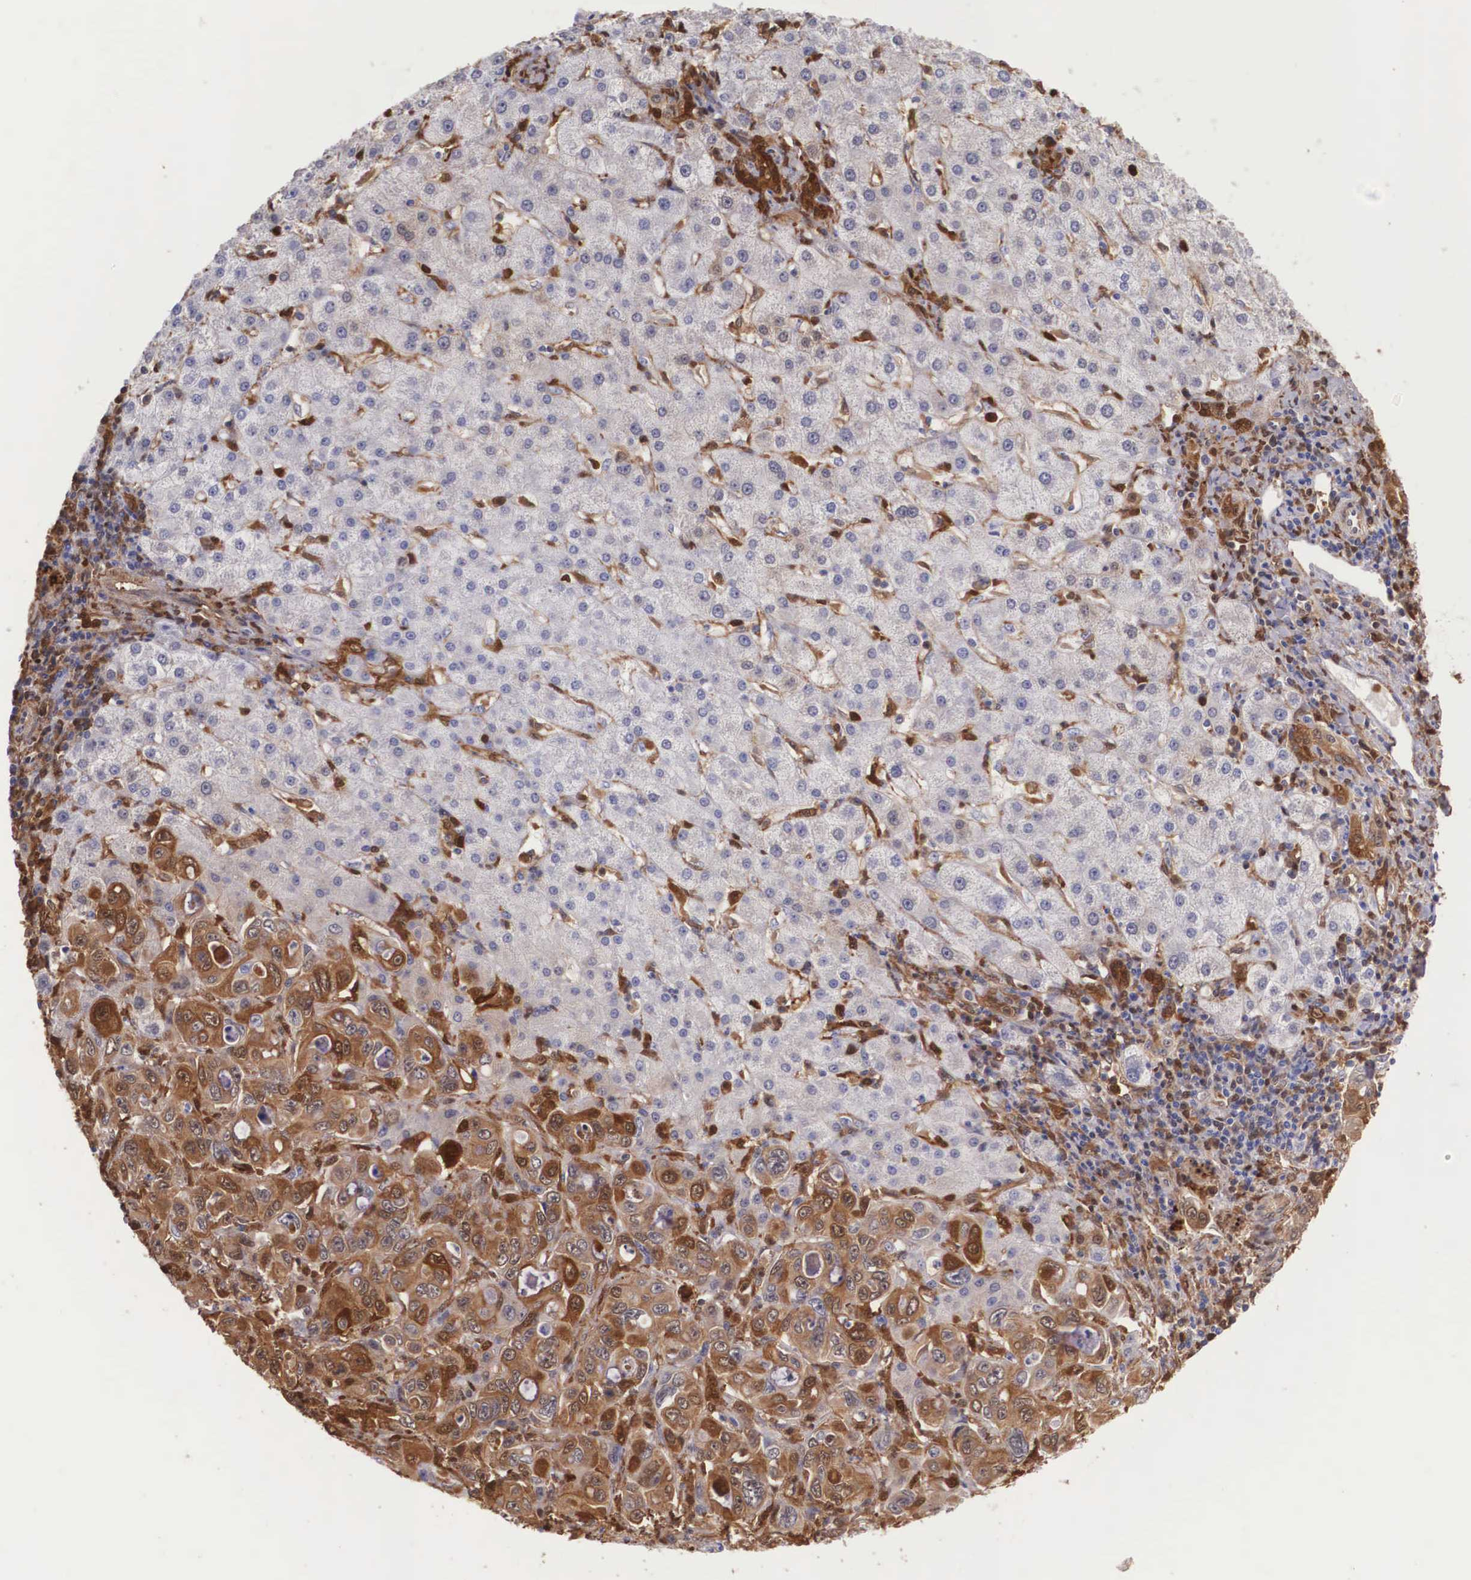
{"staining": {"intensity": "moderate", "quantity": ">75%", "location": "cytoplasmic/membranous"}, "tissue": "liver cancer", "cell_type": "Tumor cells", "image_type": "cancer", "snomed": [{"axis": "morphology", "description": "Cholangiocarcinoma"}, {"axis": "topography", "description": "Liver"}], "caption": "Cholangiocarcinoma (liver) stained for a protein demonstrates moderate cytoplasmic/membranous positivity in tumor cells.", "gene": "LGALS1", "patient": {"sex": "female", "age": 79}}